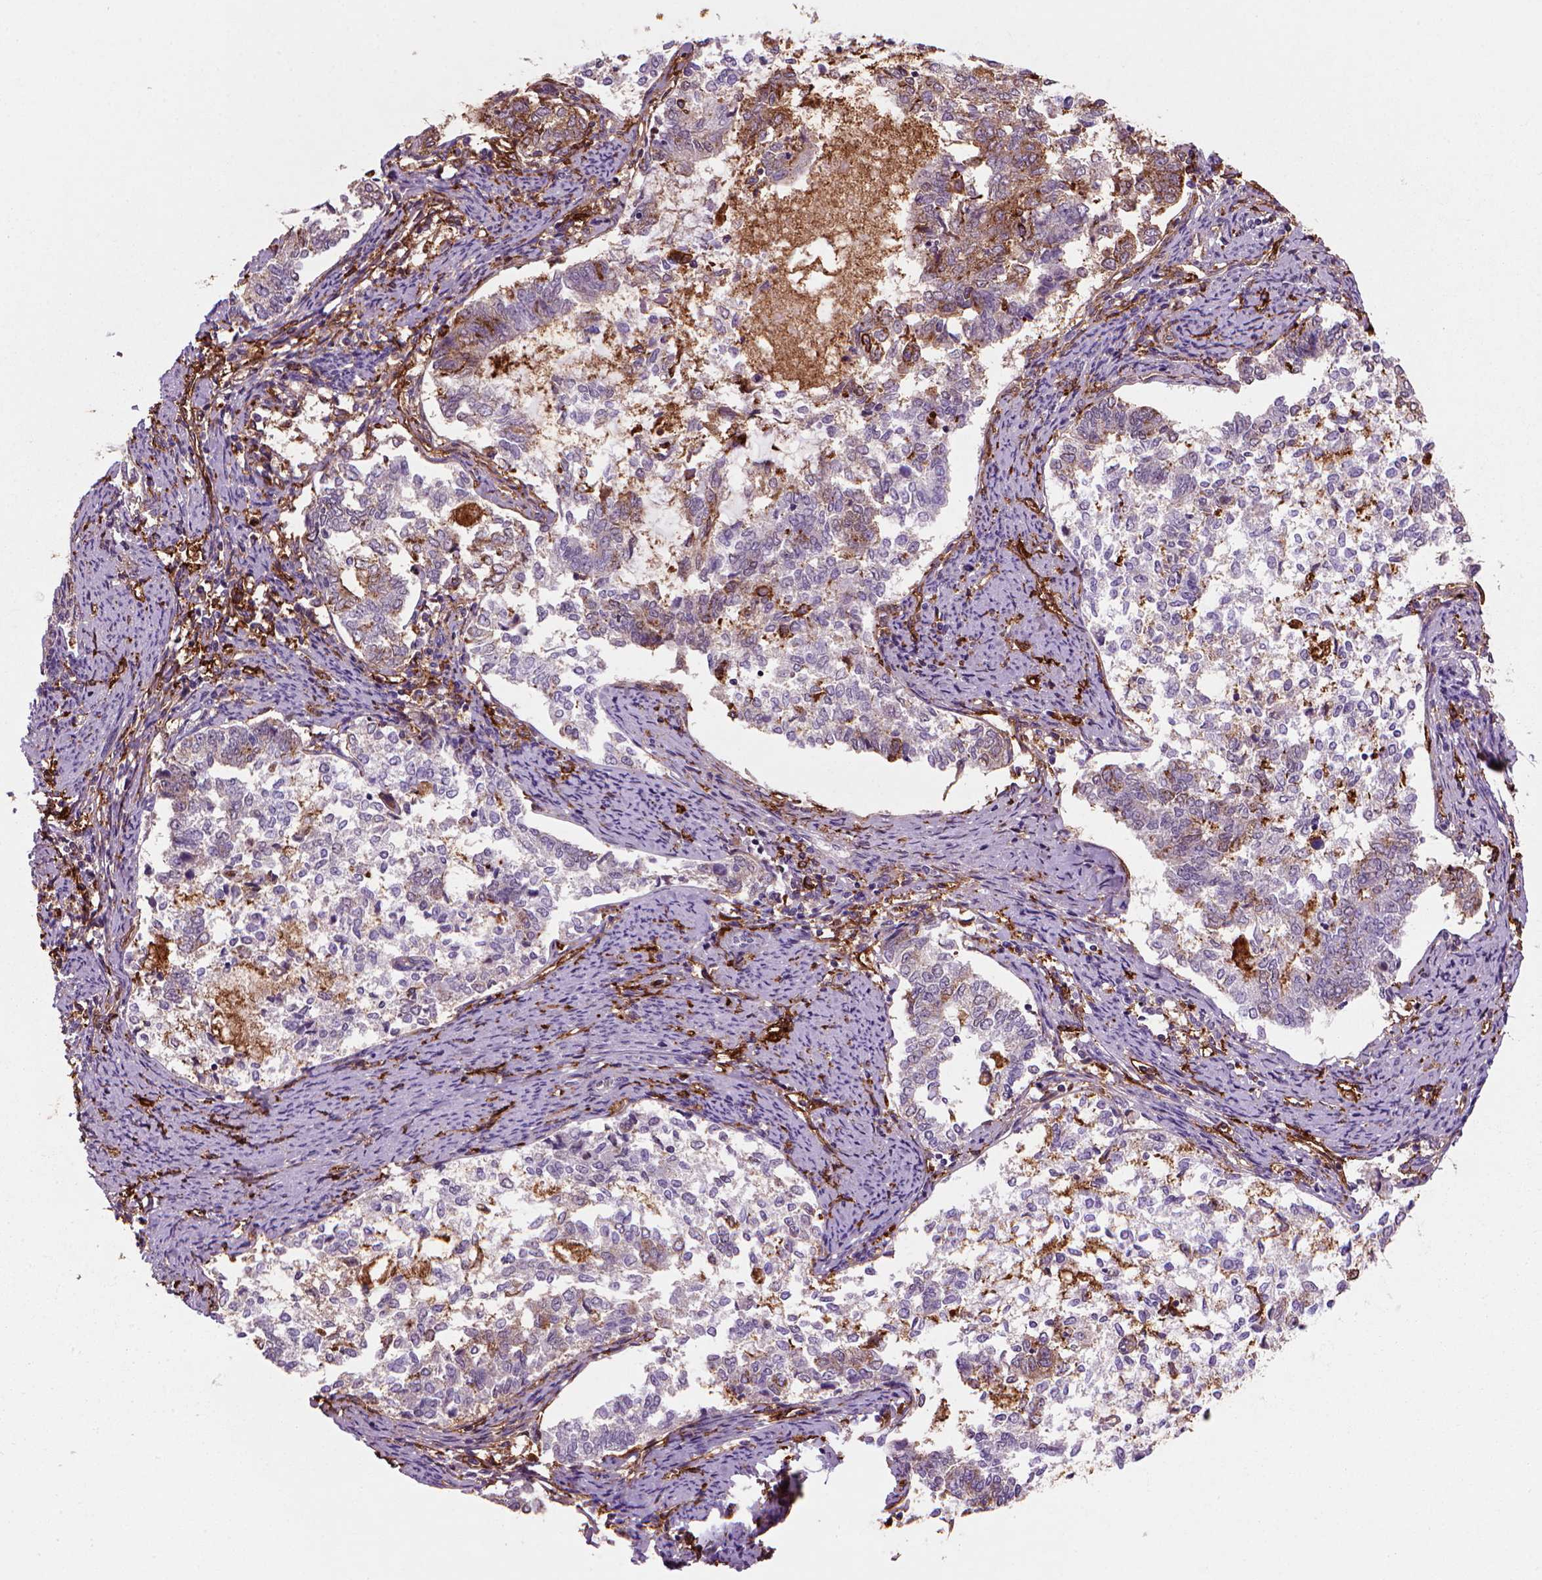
{"staining": {"intensity": "moderate", "quantity": "<25%", "location": "cytoplasmic/membranous"}, "tissue": "endometrial cancer", "cell_type": "Tumor cells", "image_type": "cancer", "snomed": [{"axis": "morphology", "description": "Adenocarcinoma, NOS"}, {"axis": "topography", "description": "Endometrium"}], "caption": "Immunohistochemical staining of endometrial cancer displays low levels of moderate cytoplasmic/membranous protein staining in approximately <25% of tumor cells.", "gene": "MARCKS", "patient": {"sex": "female", "age": 65}}